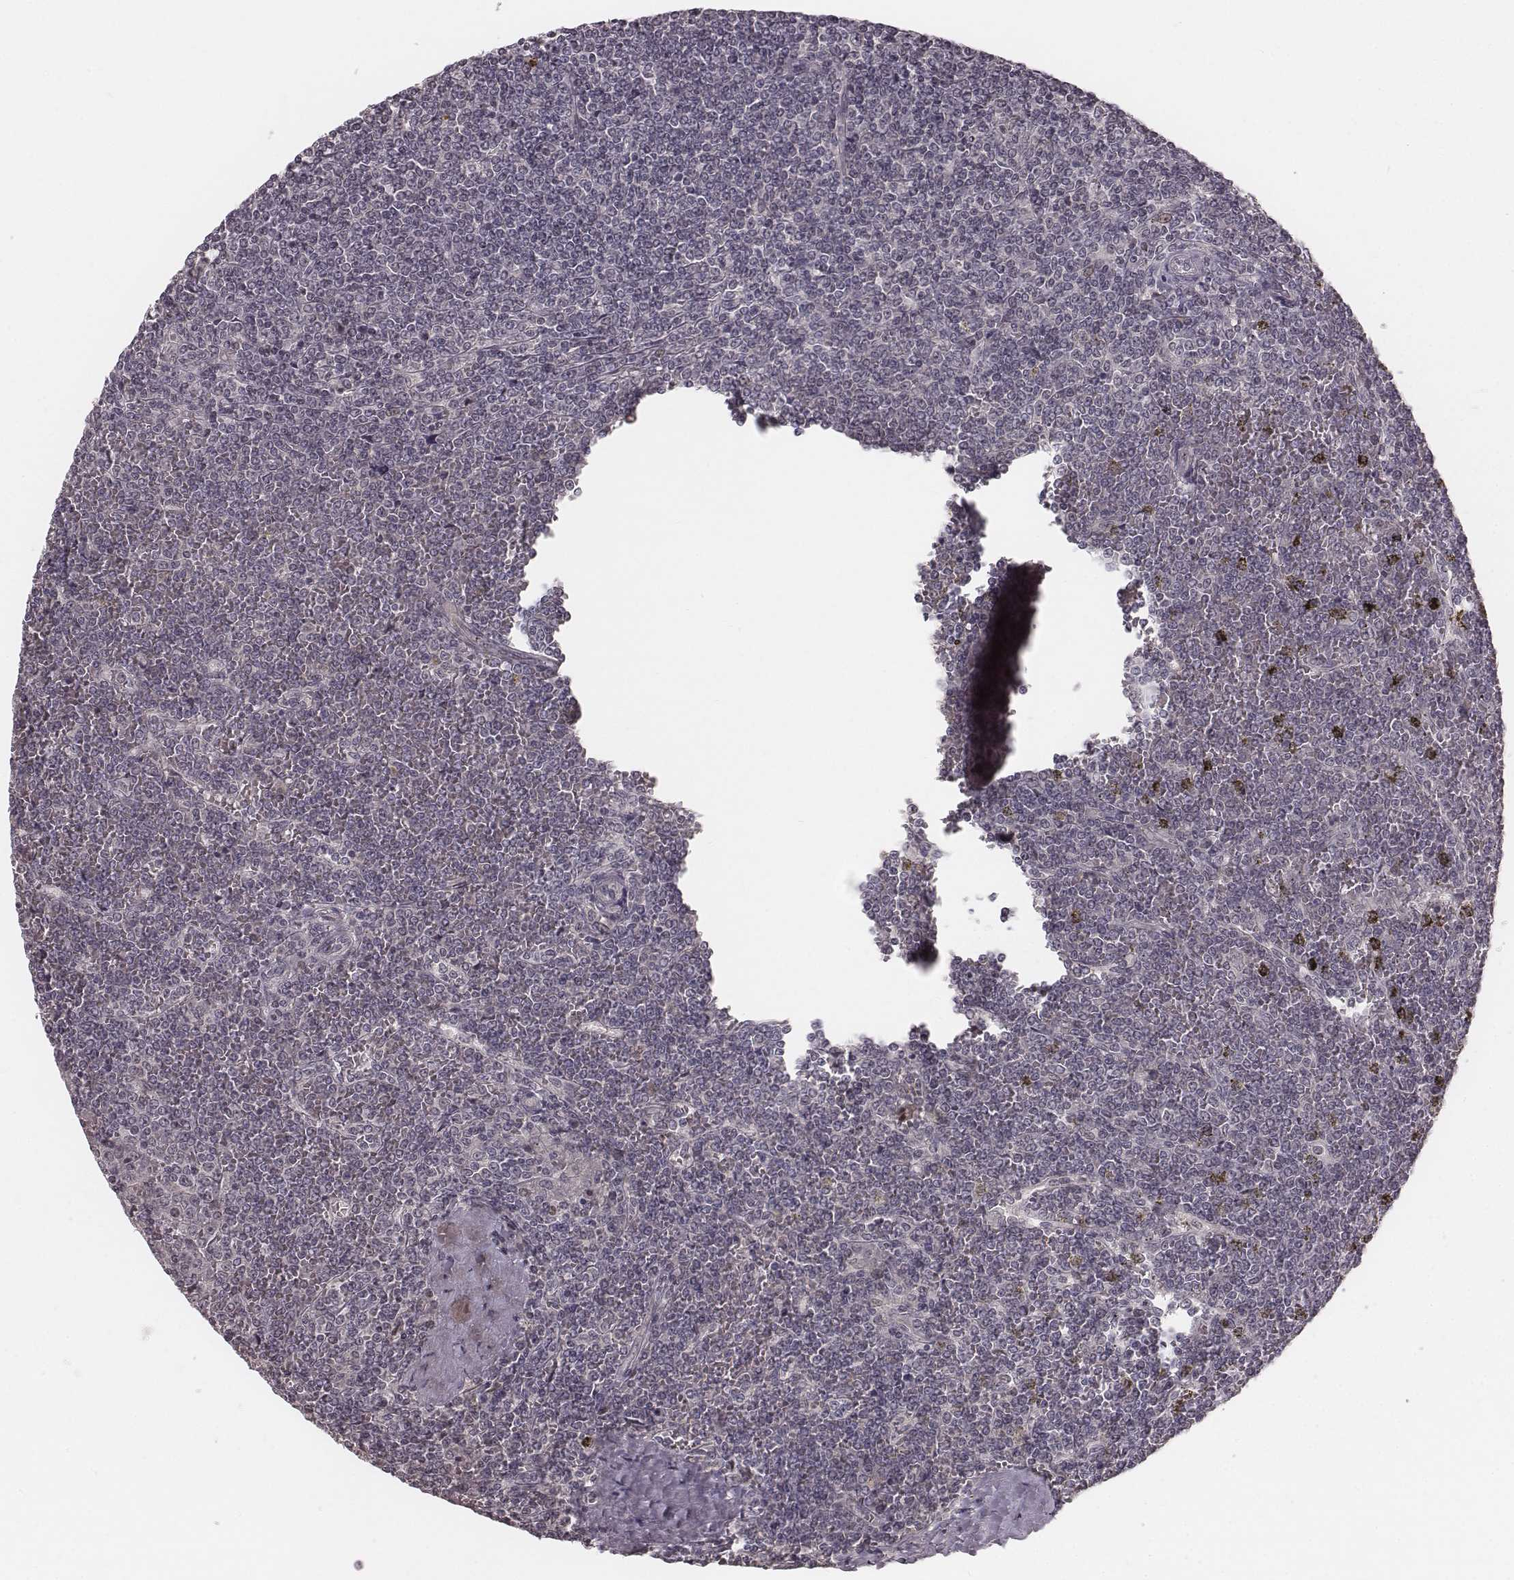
{"staining": {"intensity": "negative", "quantity": "none", "location": "none"}, "tissue": "lymphoma", "cell_type": "Tumor cells", "image_type": "cancer", "snomed": [{"axis": "morphology", "description": "Malignant lymphoma, non-Hodgkin's type, Low grade"}, {"axis": "topography", "description": "Spleen"}], "caption": "This is an immunohistochemistry image of human malignant lymphoma, non-Hodgkin's type (low-grade). There is no expression in tumor cells.", "gene": "IQCG", "patient": {"sex": "female", "age": 19}}